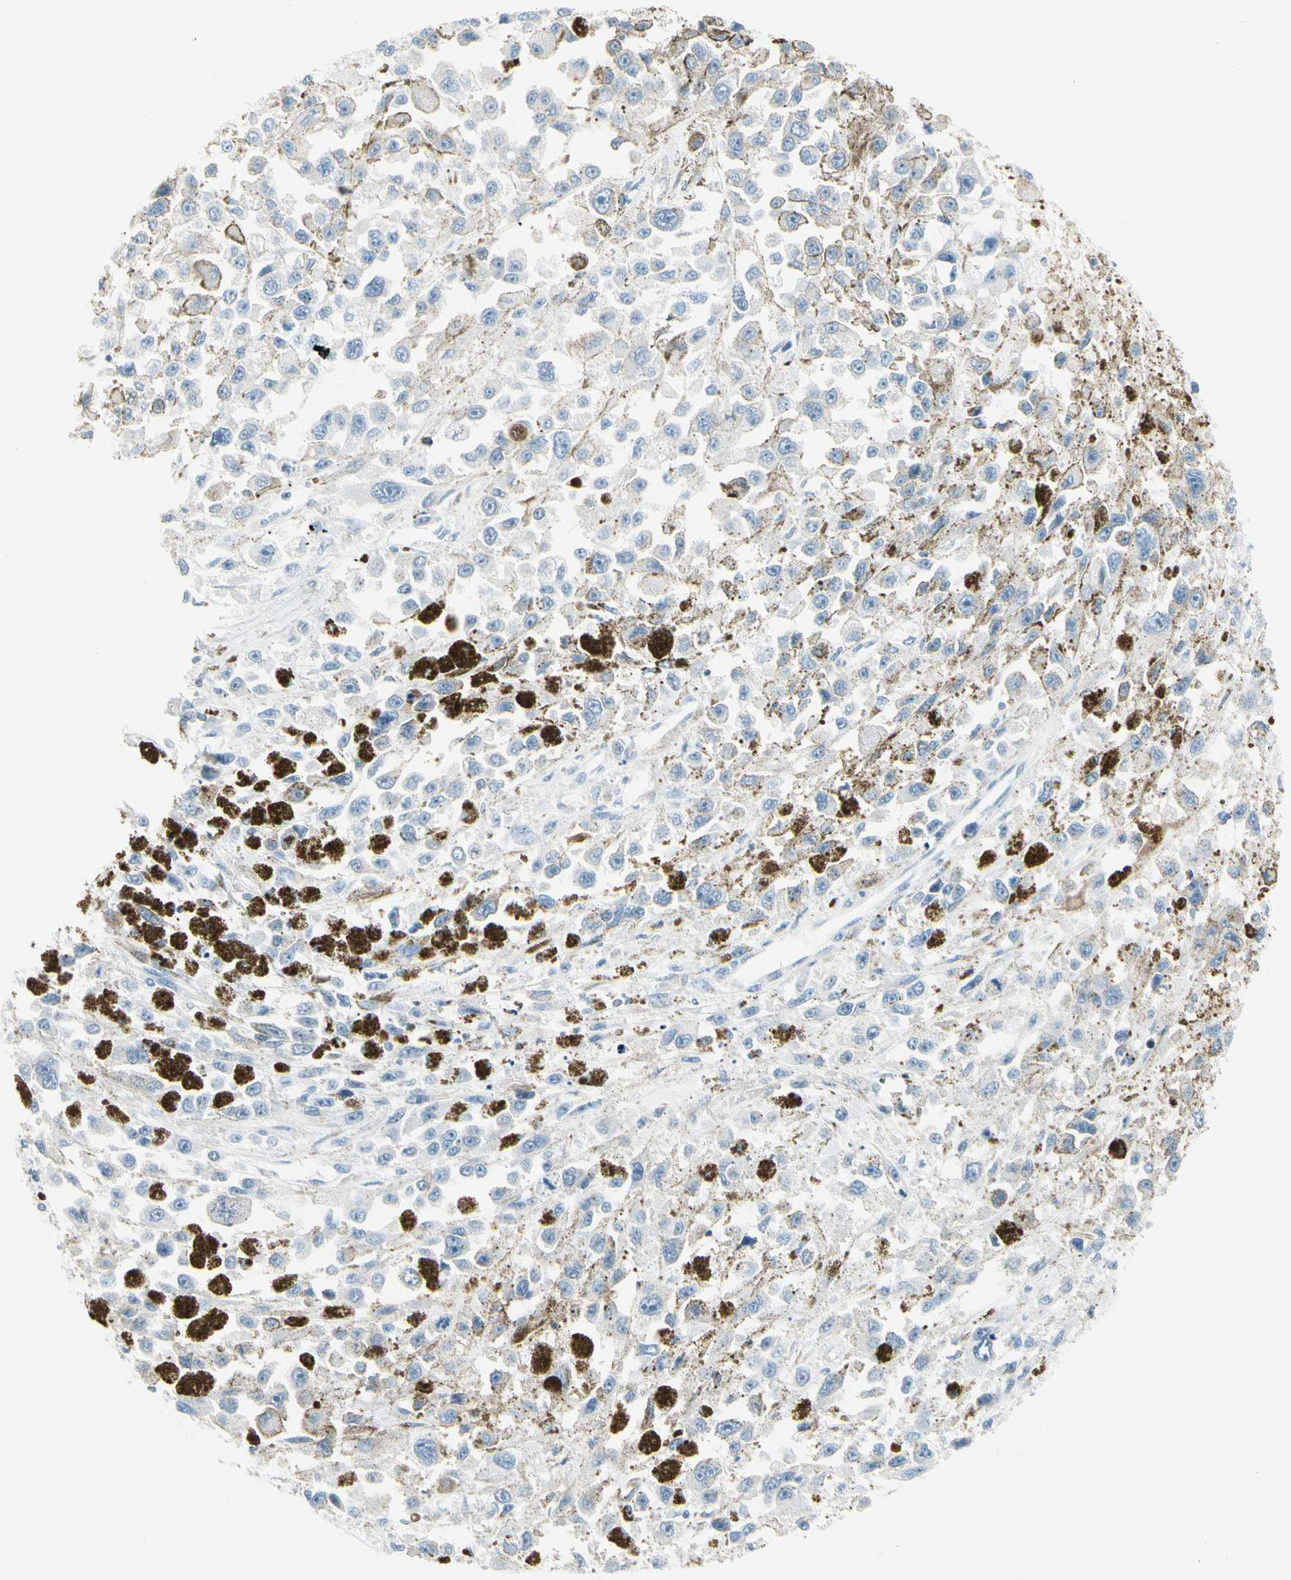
{"staining": {"intensity": "negative", "quantity": "none", "location": "none"}, "tissue": "melanoma", "cell_type": "Tumor cells", "image_type": "cancer", "snomed": [{"axis": "morphology", "description": "Malignant melanoma, Metastatic site"}, {"axis": "topography", "description": "Lymph node"}], "caption": "Immunohistochemistry (IHC) histopathology image of melanoma stained for a protein (brown), which reveals no expression in tumor cells.", "gene": "TRAF1", "patient": {"sex": "male", "age": 59}}